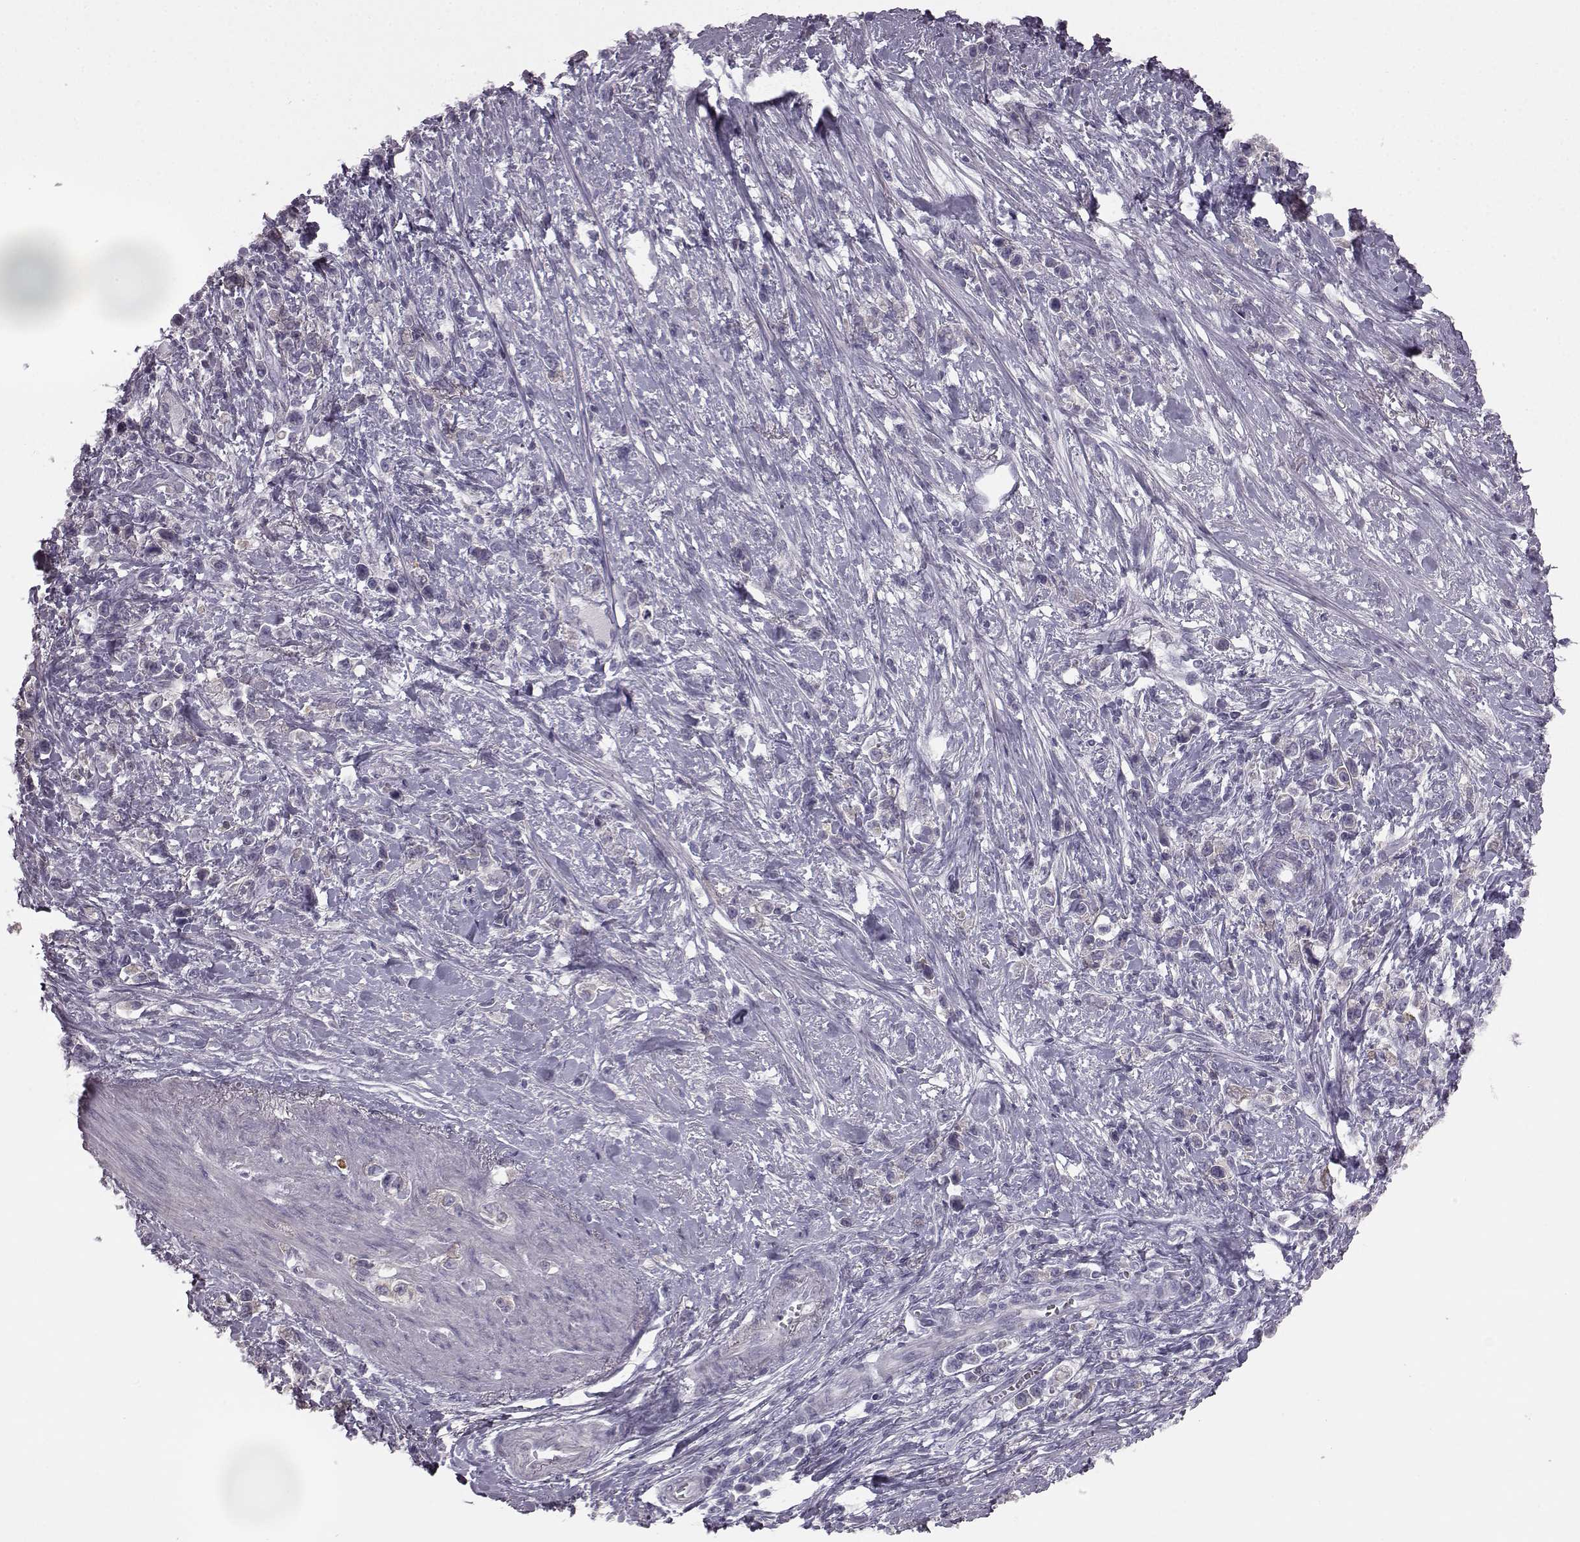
{"staining": {"intensity": "negative", "quantity": "none", "location": "none"}, "tissue": "stomach cancer", "cell_type": "Tumor cells", "image_type": "cancer", "snomed": [{"axis": "morphology", "description": "Adenocarcinoma, NOS"}, {"axis": "topography", "description": "Stomach"}], "caption": "DAB immunohistochemical staining of human stomach cancer (adenocarcinoma) displays no significant expression in tumor cells.", "gene": "KRT85", "patient": {"sex": "male", "age": 63}}